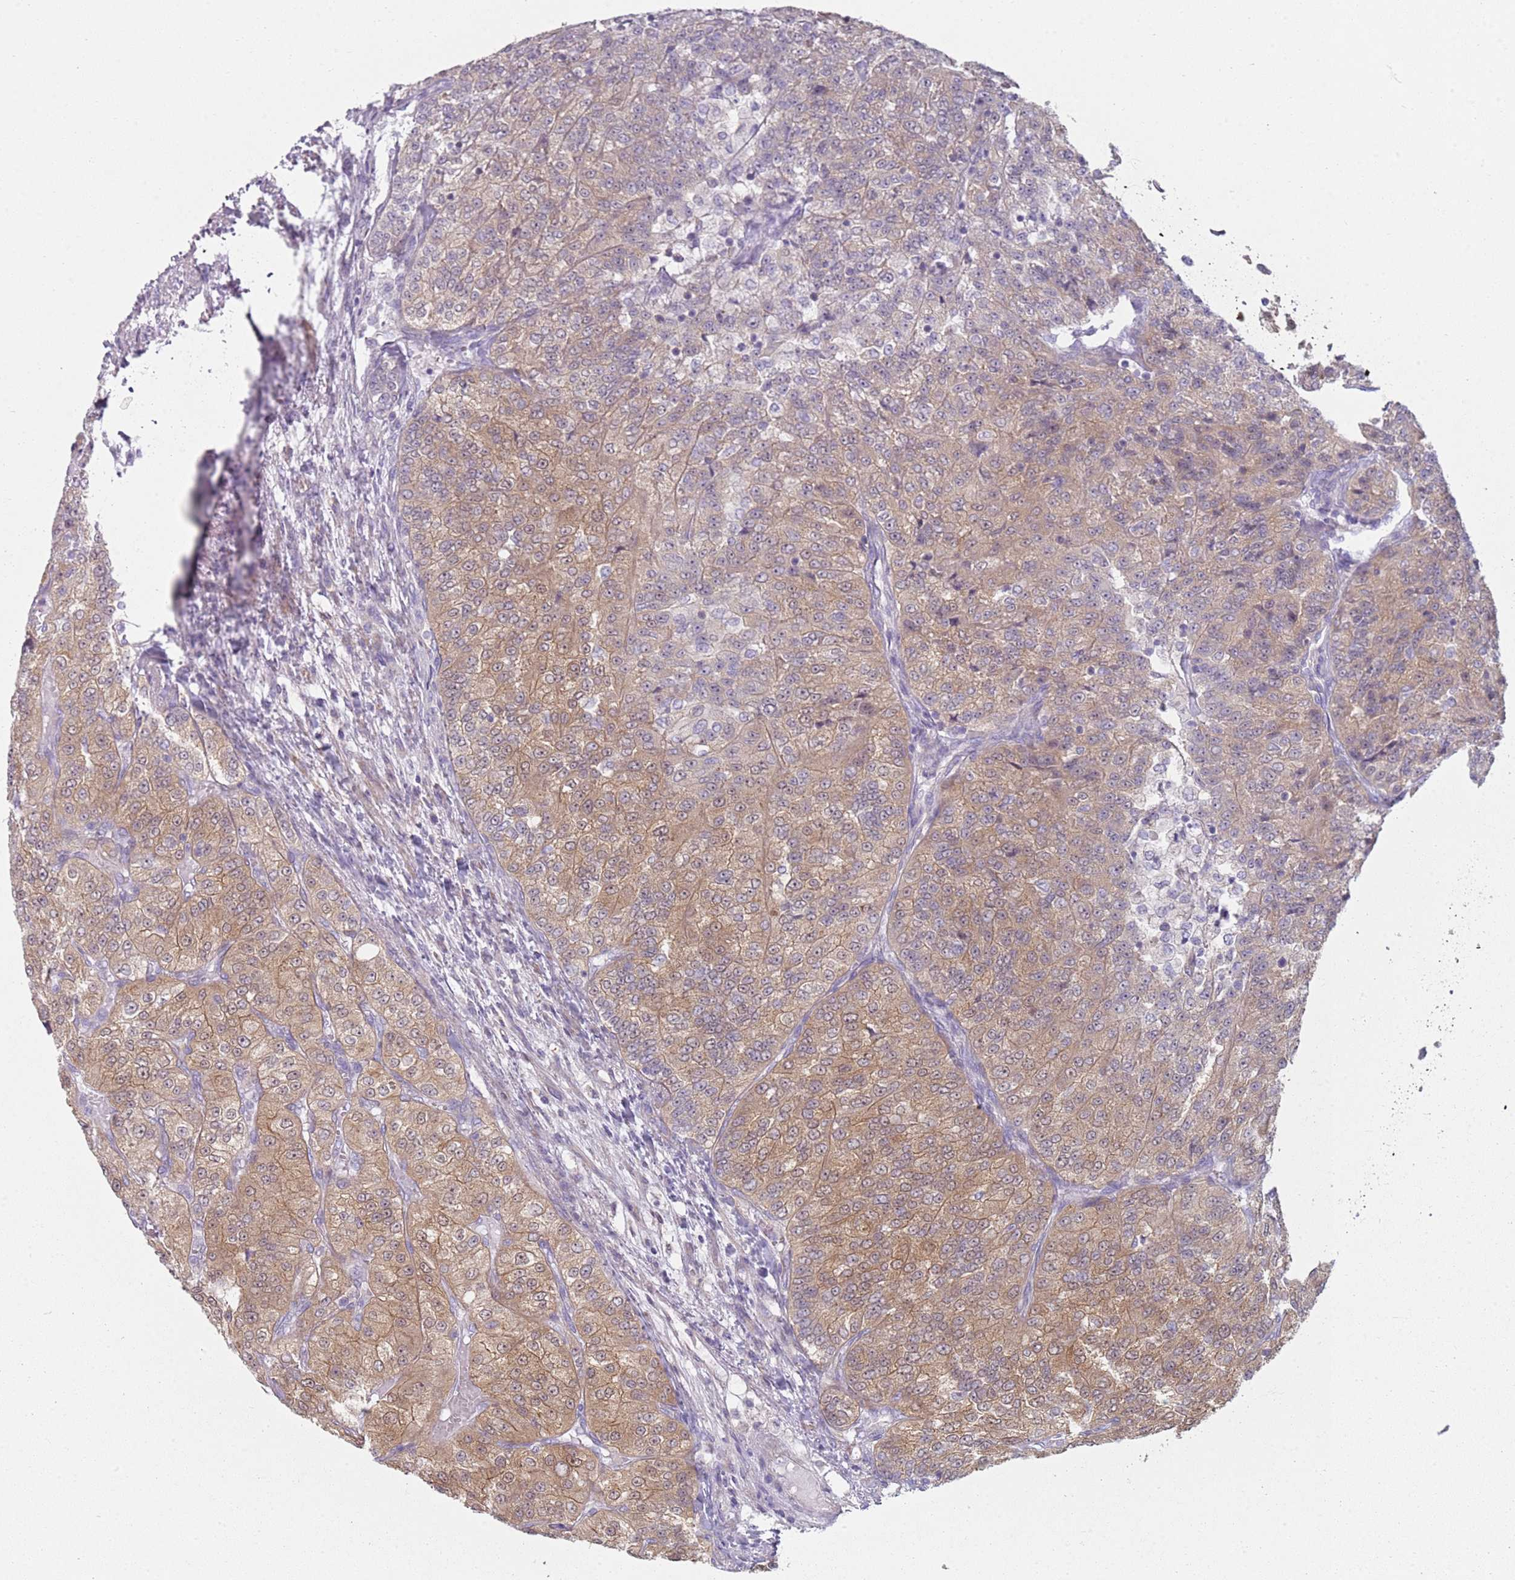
{"staining": {"intensity": "moderate", "quantity": "25%-75%", "location": "cytoplasmic/membranous"}, "tissue": "renal cancer", "cell_type": "Tumor cells", "image_type": "cancer", "snomed": [{"axis": "morphology", "description": "Adenocarcinoma, NOS"}, {"axis": "topography", "description": "Kidney"}], "caption": "Protein analysis of renal cancer (adenocarcinoma) tissue demonstrates moderate cytoplasmic/membranous expression in about 25%-75% of tumor cells.", "gene": "SLC26A6", "patient": {"sex": "female", "age": 63}}